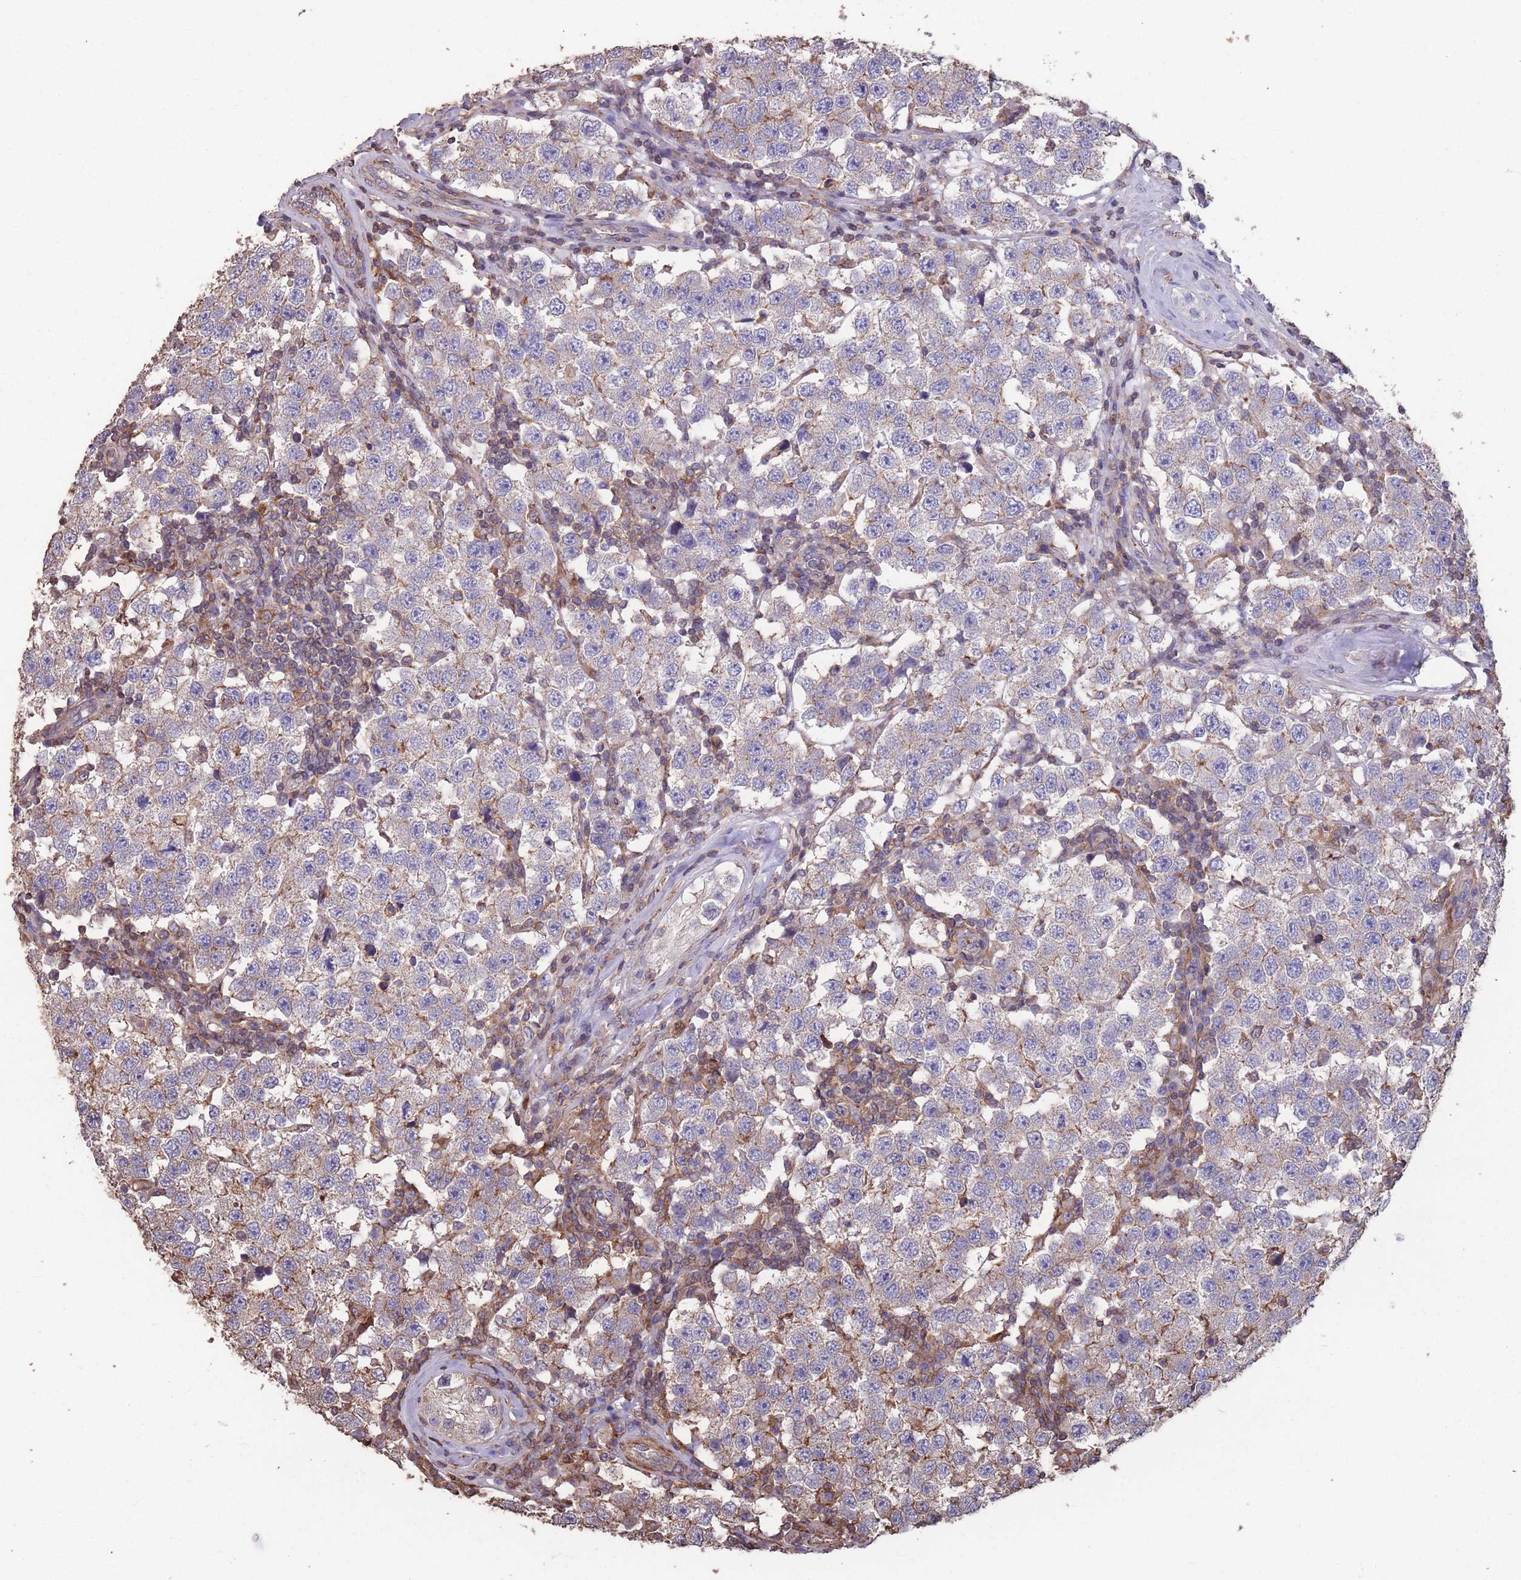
{"staining": {"intensity": "negative", "quantity": "none", "location": "none"}, "tissue": "testis cancer", "cell_type": "Tumor cells", "image_type": "cancer", "snomed": [{"axis": "morphology", "description": "Seminoma, NOS"}, {"axis": "topography", "description": "Testis"}], "caption": "Tumor cells are negative for protein expression in human testis seminoma. Nuclei are stained in blue.", "gene": "NUDT21", "patient": {"sex": "male", "age": 34}}